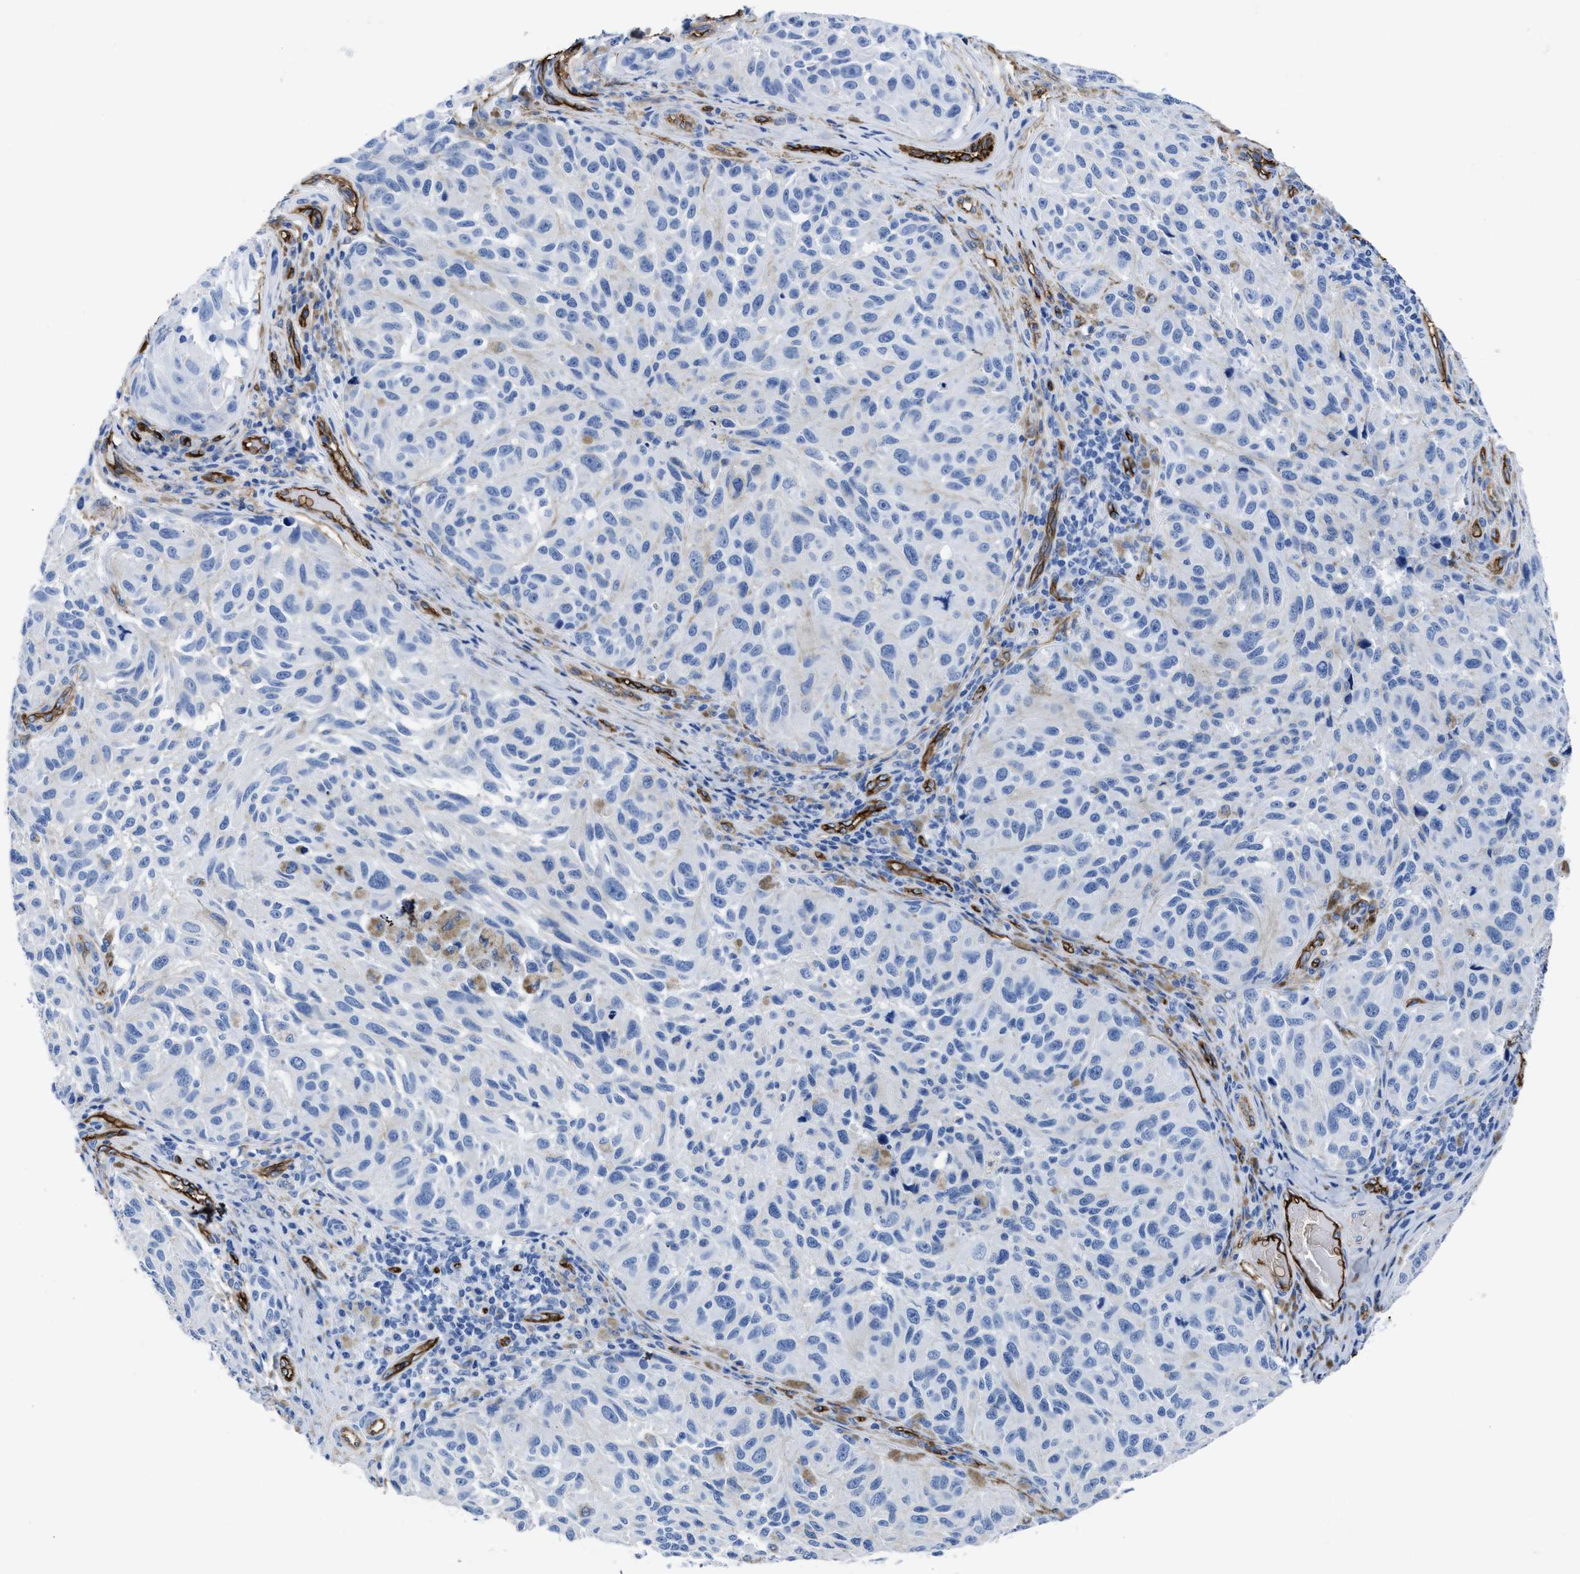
{"staining": {"intensity": "negative", "quantity": "none", "location": "none"}, "tissue": "melanoma", "cell_type": "Tumor cells", "image_type": "cancer", "snomed": [{"axis": "morphology", "description": "Malignant melanoma, NOS"}, {"axis": "topography", "description": "Skin"}], "caption": "There is no significant staining in tumor cells of malignant melanoma.", "gene": "AQP1", "patient": {"sex": "female", "age": 73}}